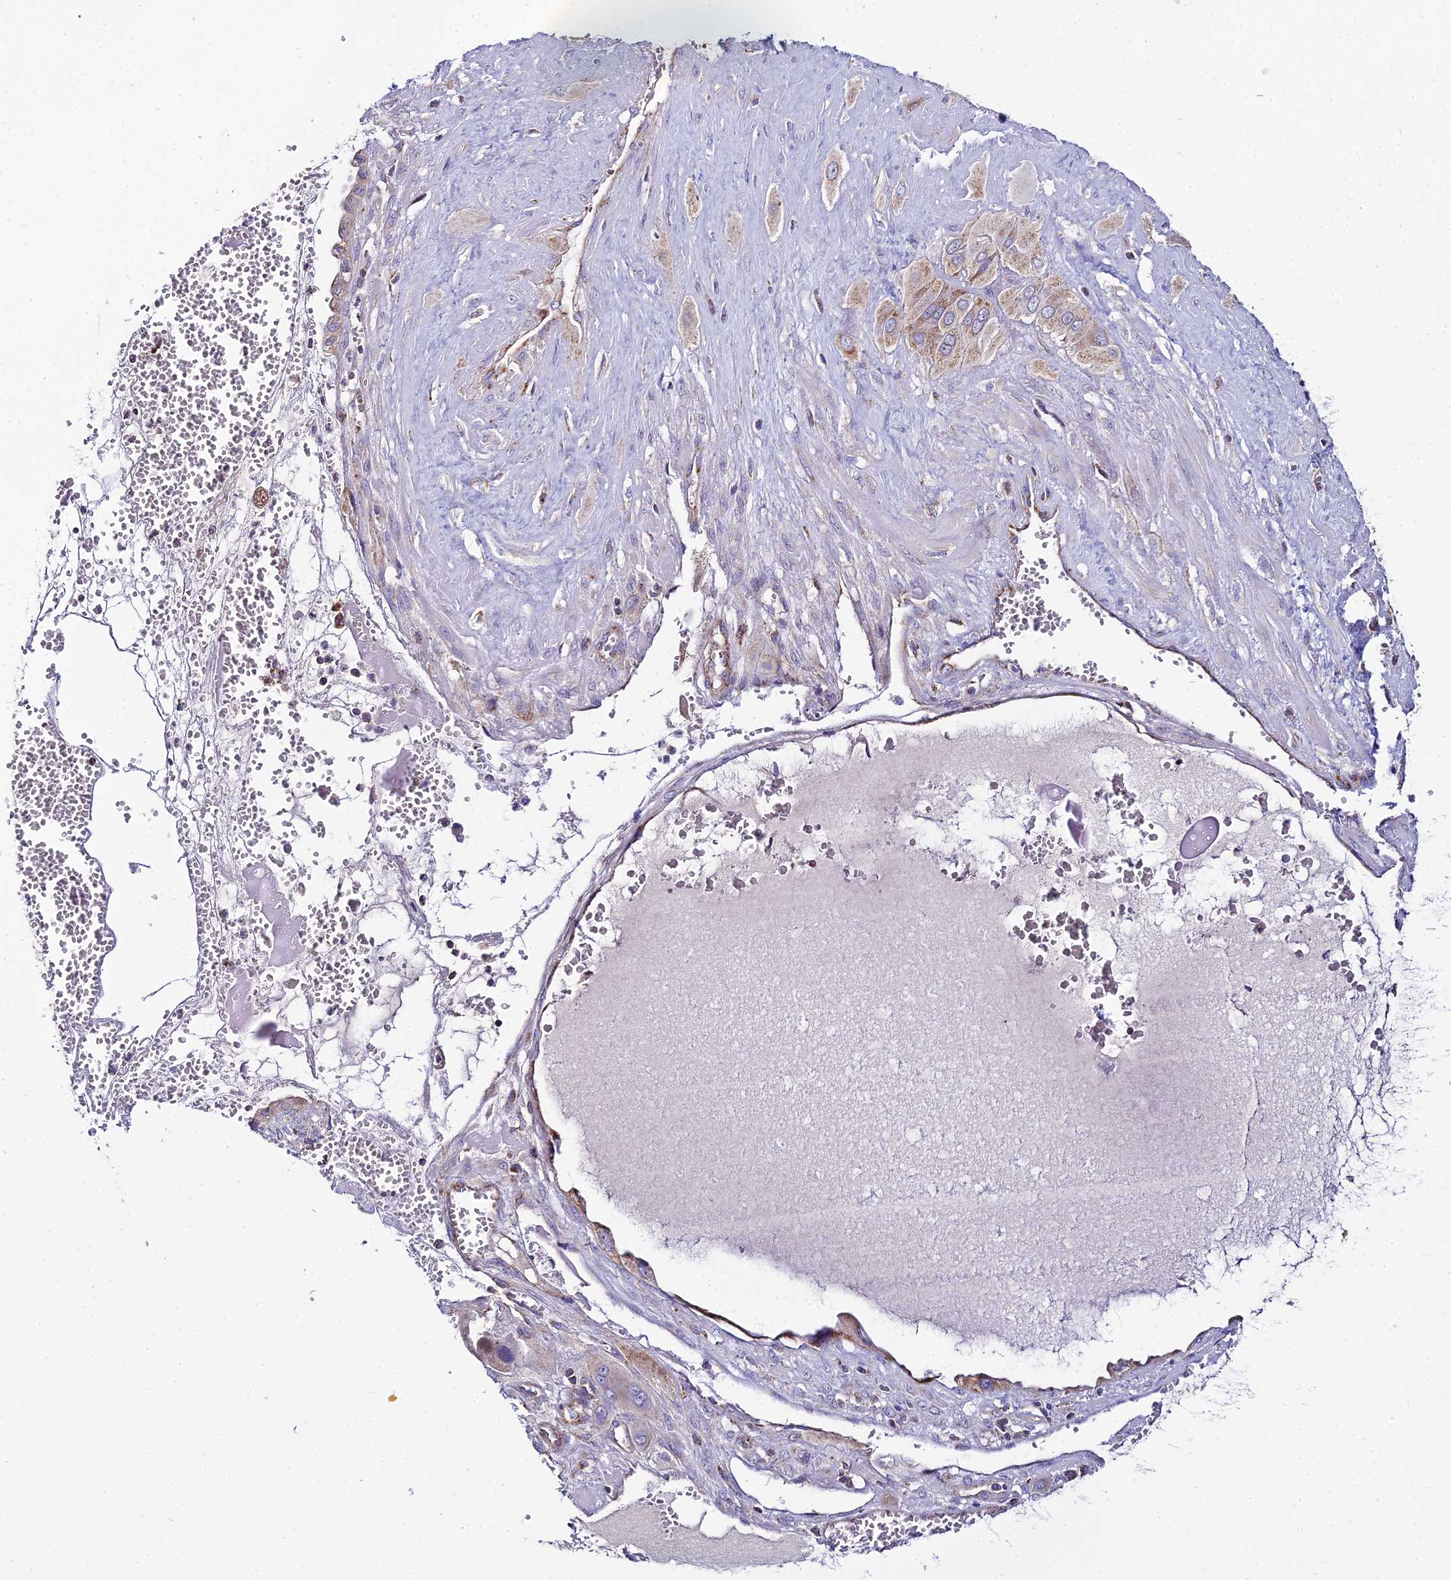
{"staining": {"intensity": "weak", "quantity": ">75%", "location": "cytoplasmic/membranous"}, "tissue": "cervical cancer", "cell_type": "Tumor cells", "image_type": "cancer", "snomed": [{"axis": "morphology", "description": "Squamous cell carcinoma, NOS"}, {"axis": "topography", "description": "Cervix"}], "caption": "Cervical cancer (squamous cell carcinoma) stained with a protein marker reveals weak staining in tumor cells.", "gene": "NIPSNAP3A", "patient": {"sex": "female", "age": 34}}